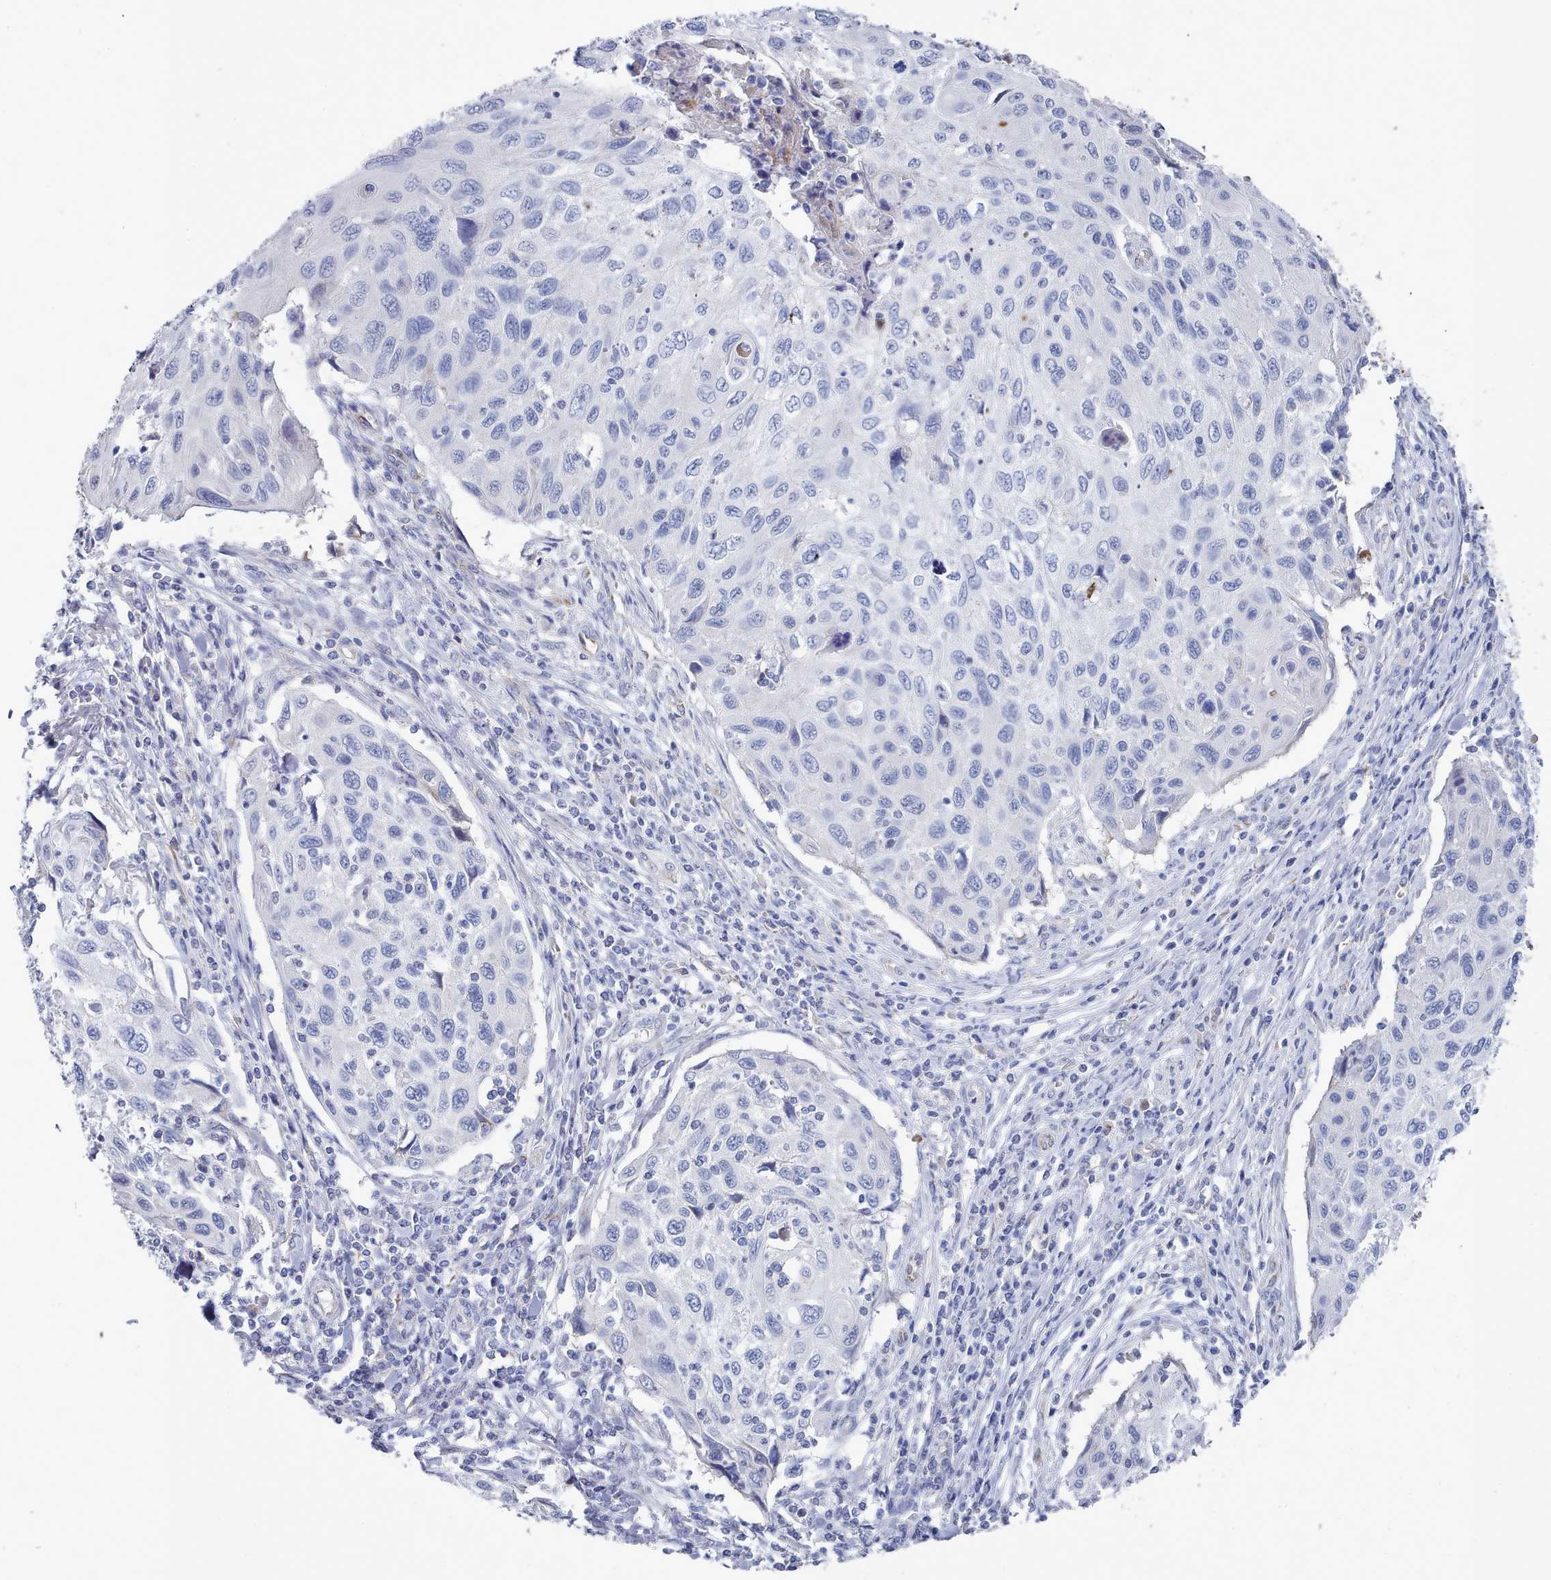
{"staining": {"intensity": "negative", "quantity": "none", "location": "none"}, "tissue": "cervical cancer", "cell_type": "Tumor cells", "image_type": "cancer", "snomed": [{"axis": "morphology", "description": "Squamous cell carcinoma, NOS"}, {"axis": "topography", "description": "Cervix"}], "caption": "This is an immunohistochemistry (IHC) histopathology image of cervical squamous cell carcinoma. There is no positivity in tumor cells.", "gene": "PDE4C", "patient": {"sex": "female", "age": 70}}